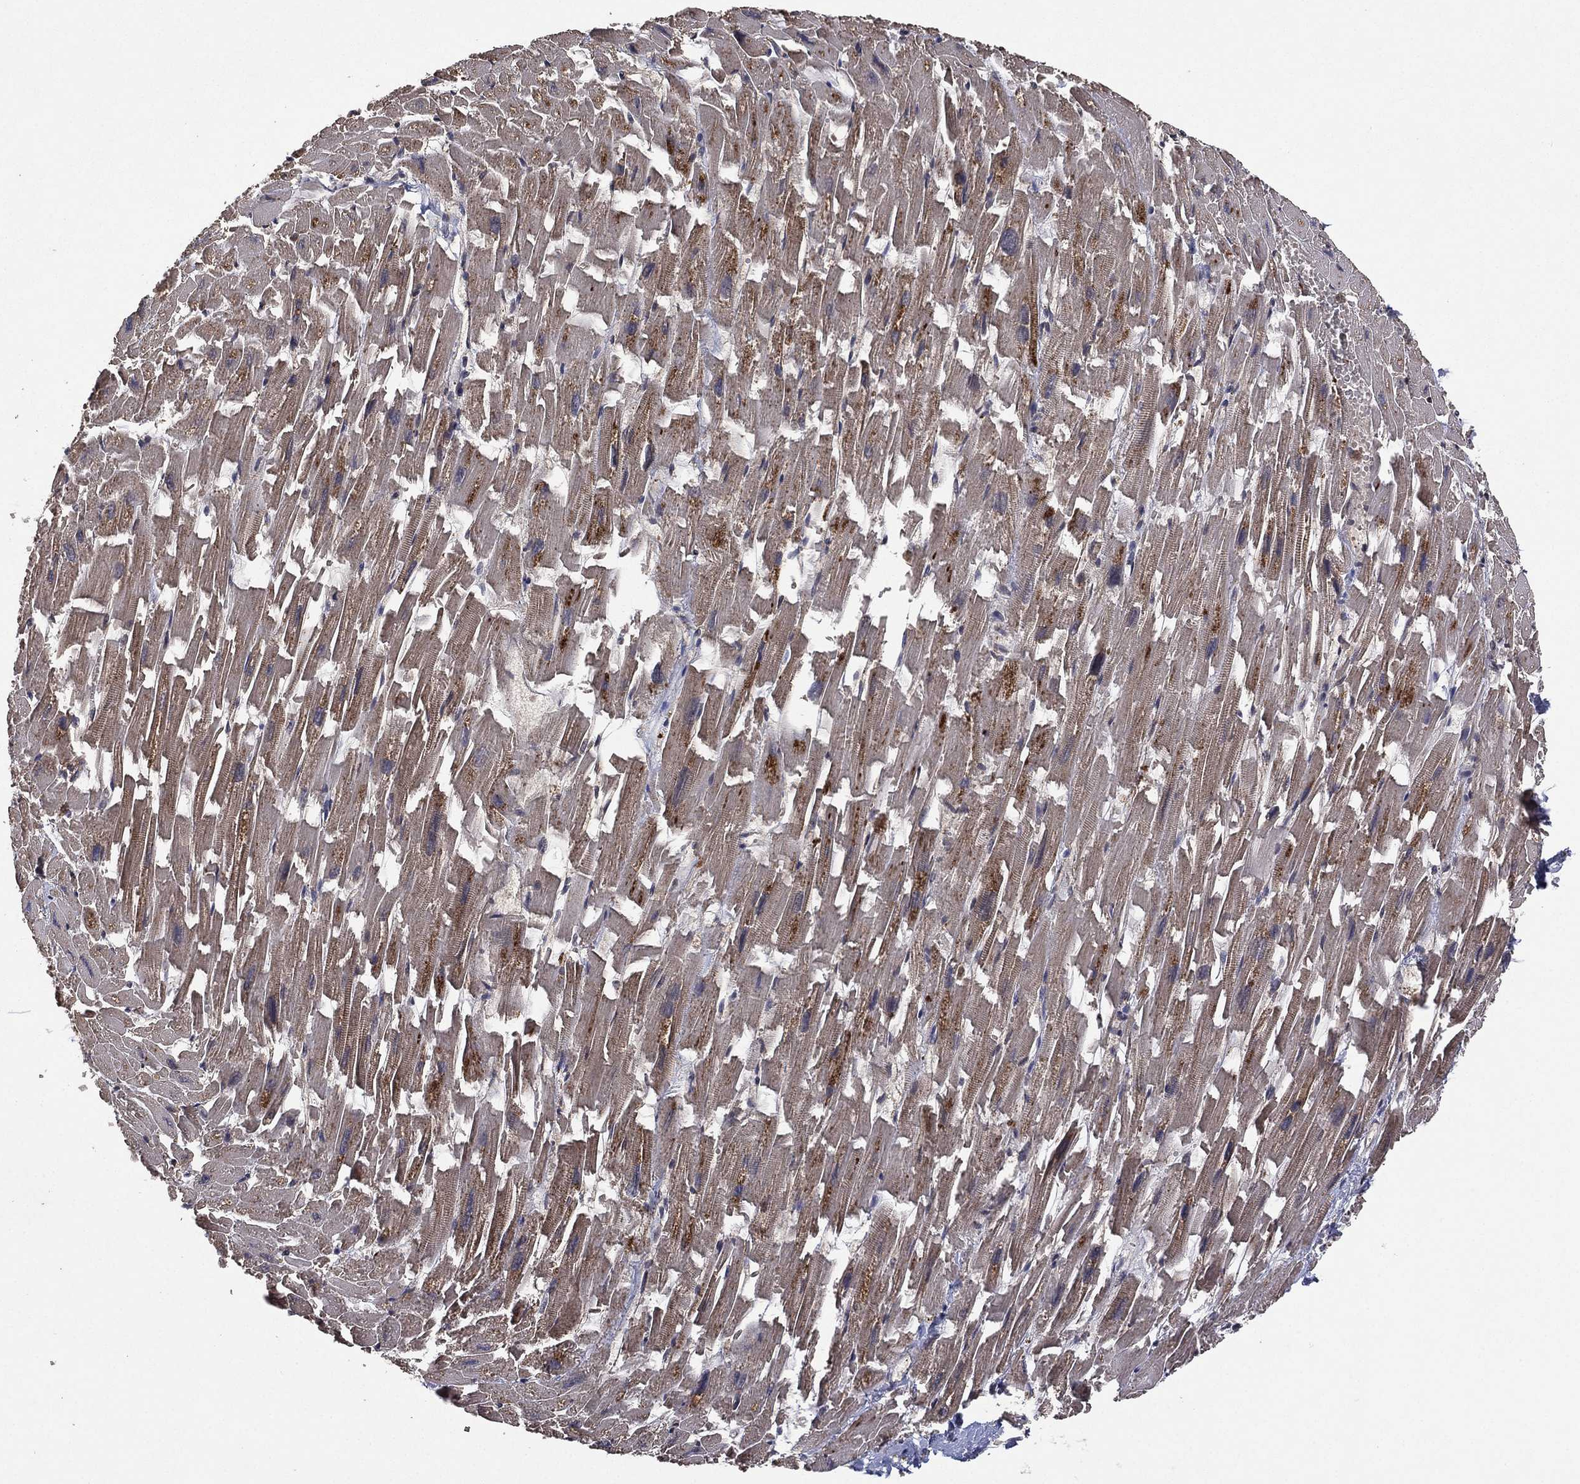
{"staining": {"intensity": "weak", "quantity": "<25%", "location": "cytoplasmic/membranous"}, "tissue": "heart muscle", "cell_type": "Cardiomyocytes", "image_type": "normal", "snomed": [{"axis": "morphology", "description": "Normal tissue, NOS"}, {"axis": "topography", "description": "Heart"}], "caption": "The histopathology image exhibits no significant staining in cardiomyocytes of heart muscle. (Immunohistochemistry, brightfield microscopy, high magnification).", "gene": "ATG4B", "patient": {"sex": "female", "age": 64}}